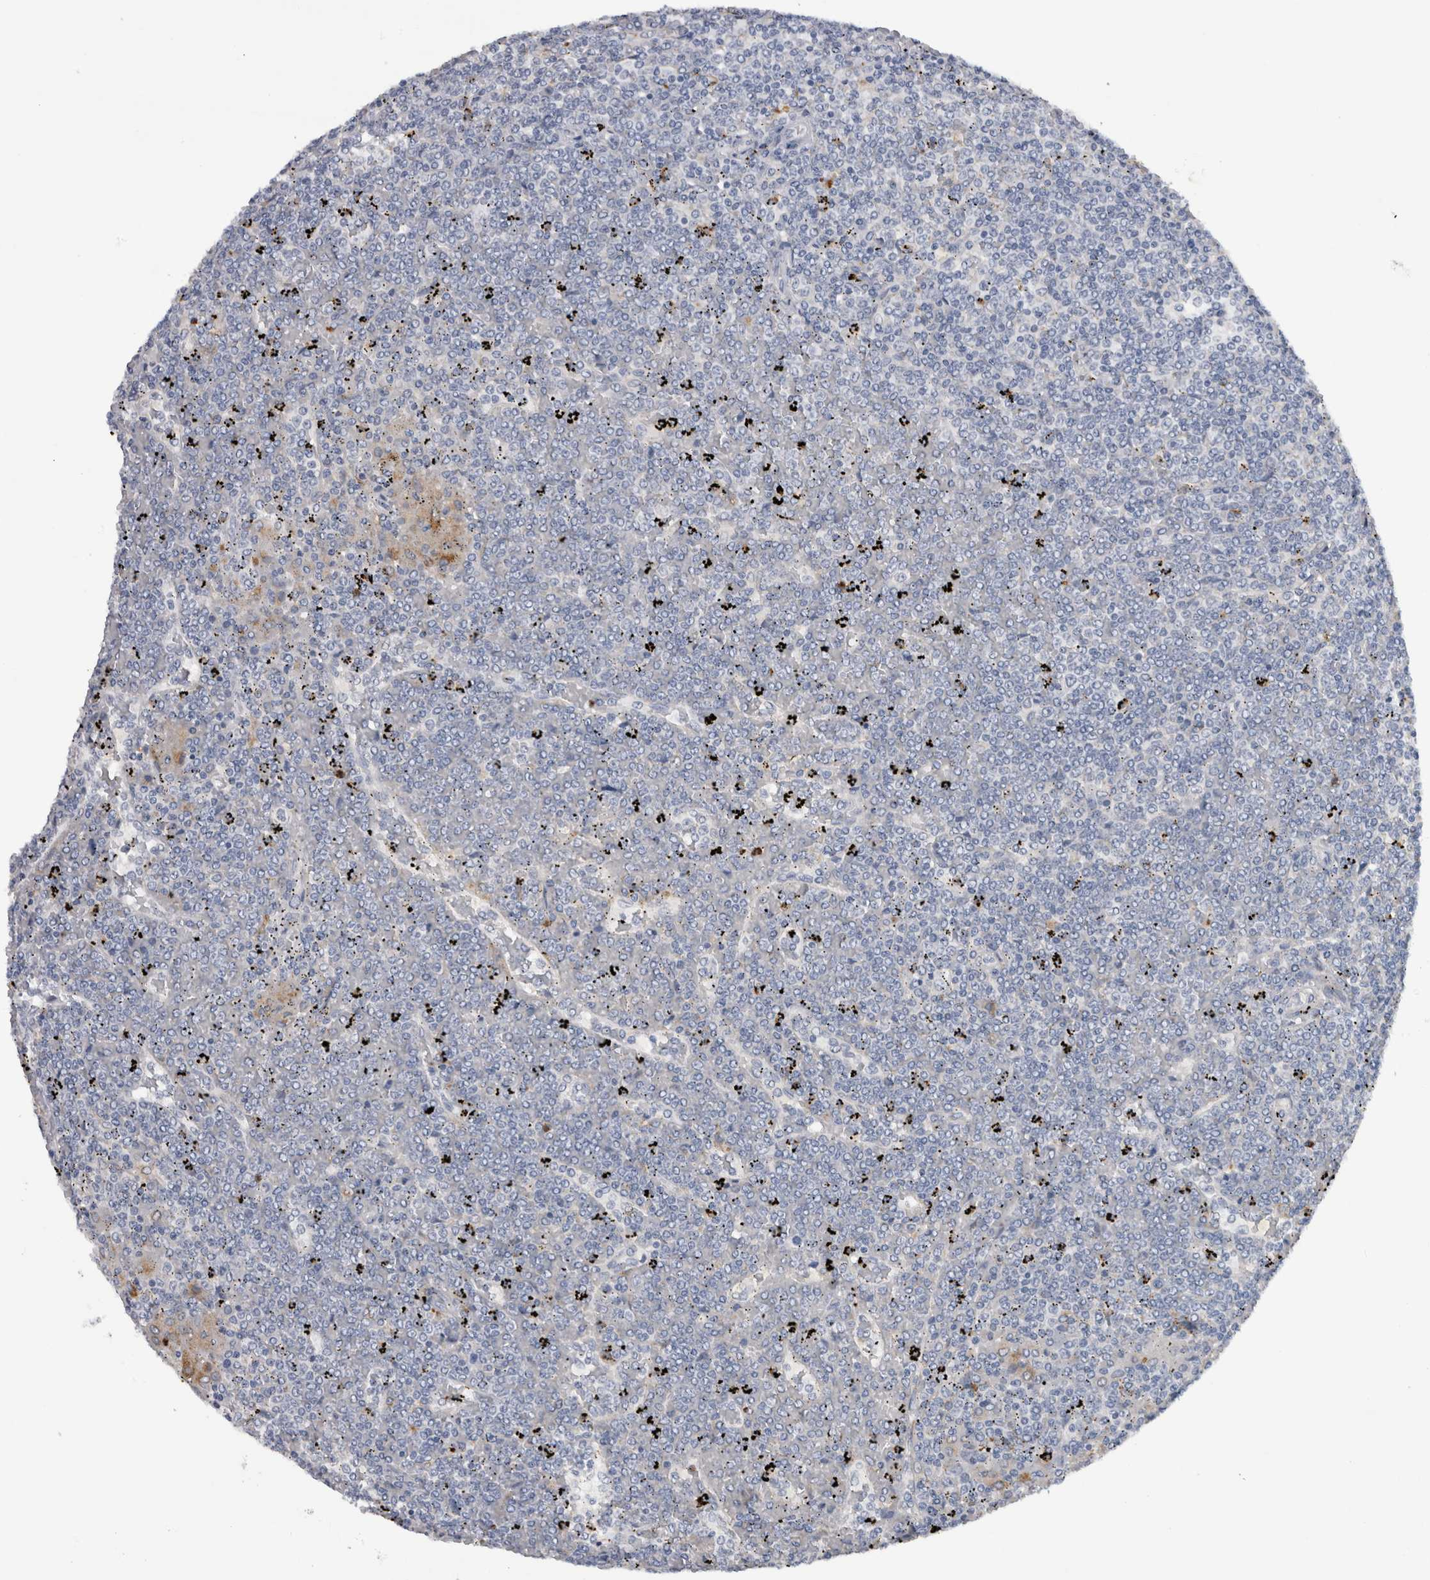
{"staining": {"intensity": "negative", "quantity": "none", "location": "none"}, "tissue": "lymphoma", "cell_type": "Tumor cells", "image_type": "cancer", "snomed": [{"axis": "morphology", "description": "Malignant lymphoma, non-Hodgkin's type, Low grade"}, {"axis": "topography", "description": "Spleen"}], "caption": "Protein analysis of lymphoma demonstrates no significant staining in tumor cells.", "gene": "CD63", "patient": {"sex": "female", "age": 19}}